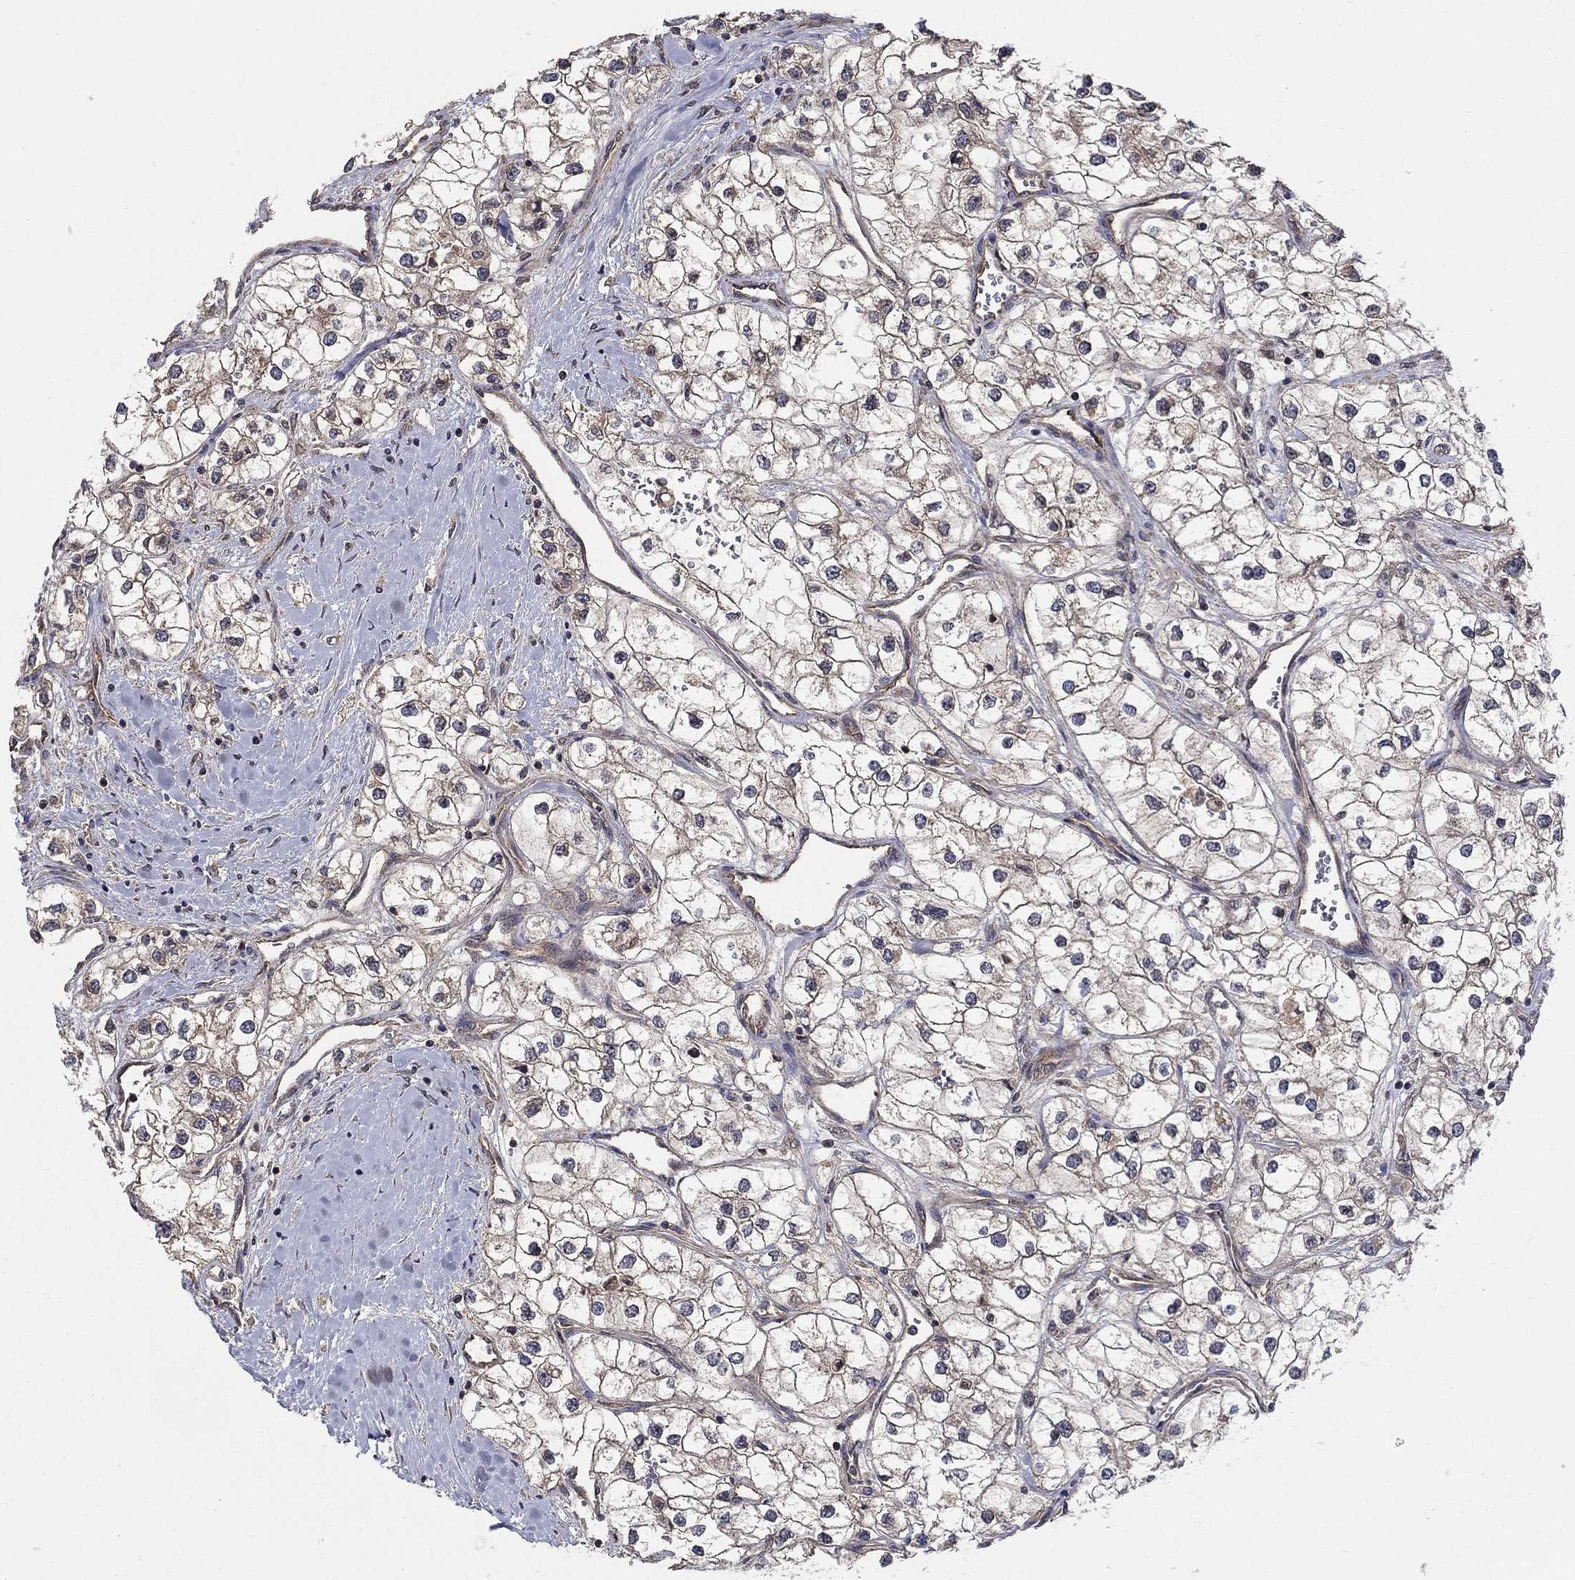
{"staining": {"intensity": "weak", "quantity": ">75%", "location": "cytoplasmic/membranous"}, "tissue": "renal cancer", "cell_type": "Tumor cells", "image_type": "cancer", "snomed": [{"axis": "morphology", "description": "Adenocarcinoma, NOS"}, {"axis": "topography", "description": "Kidney"}], "caption": "Weak cytoplasmic/membranous staining is present in approximately >75% of tumor cells in renal adenocarcinoma.", "gene": "BMERB1", "patient": {"sex": "male", "age": 59}}